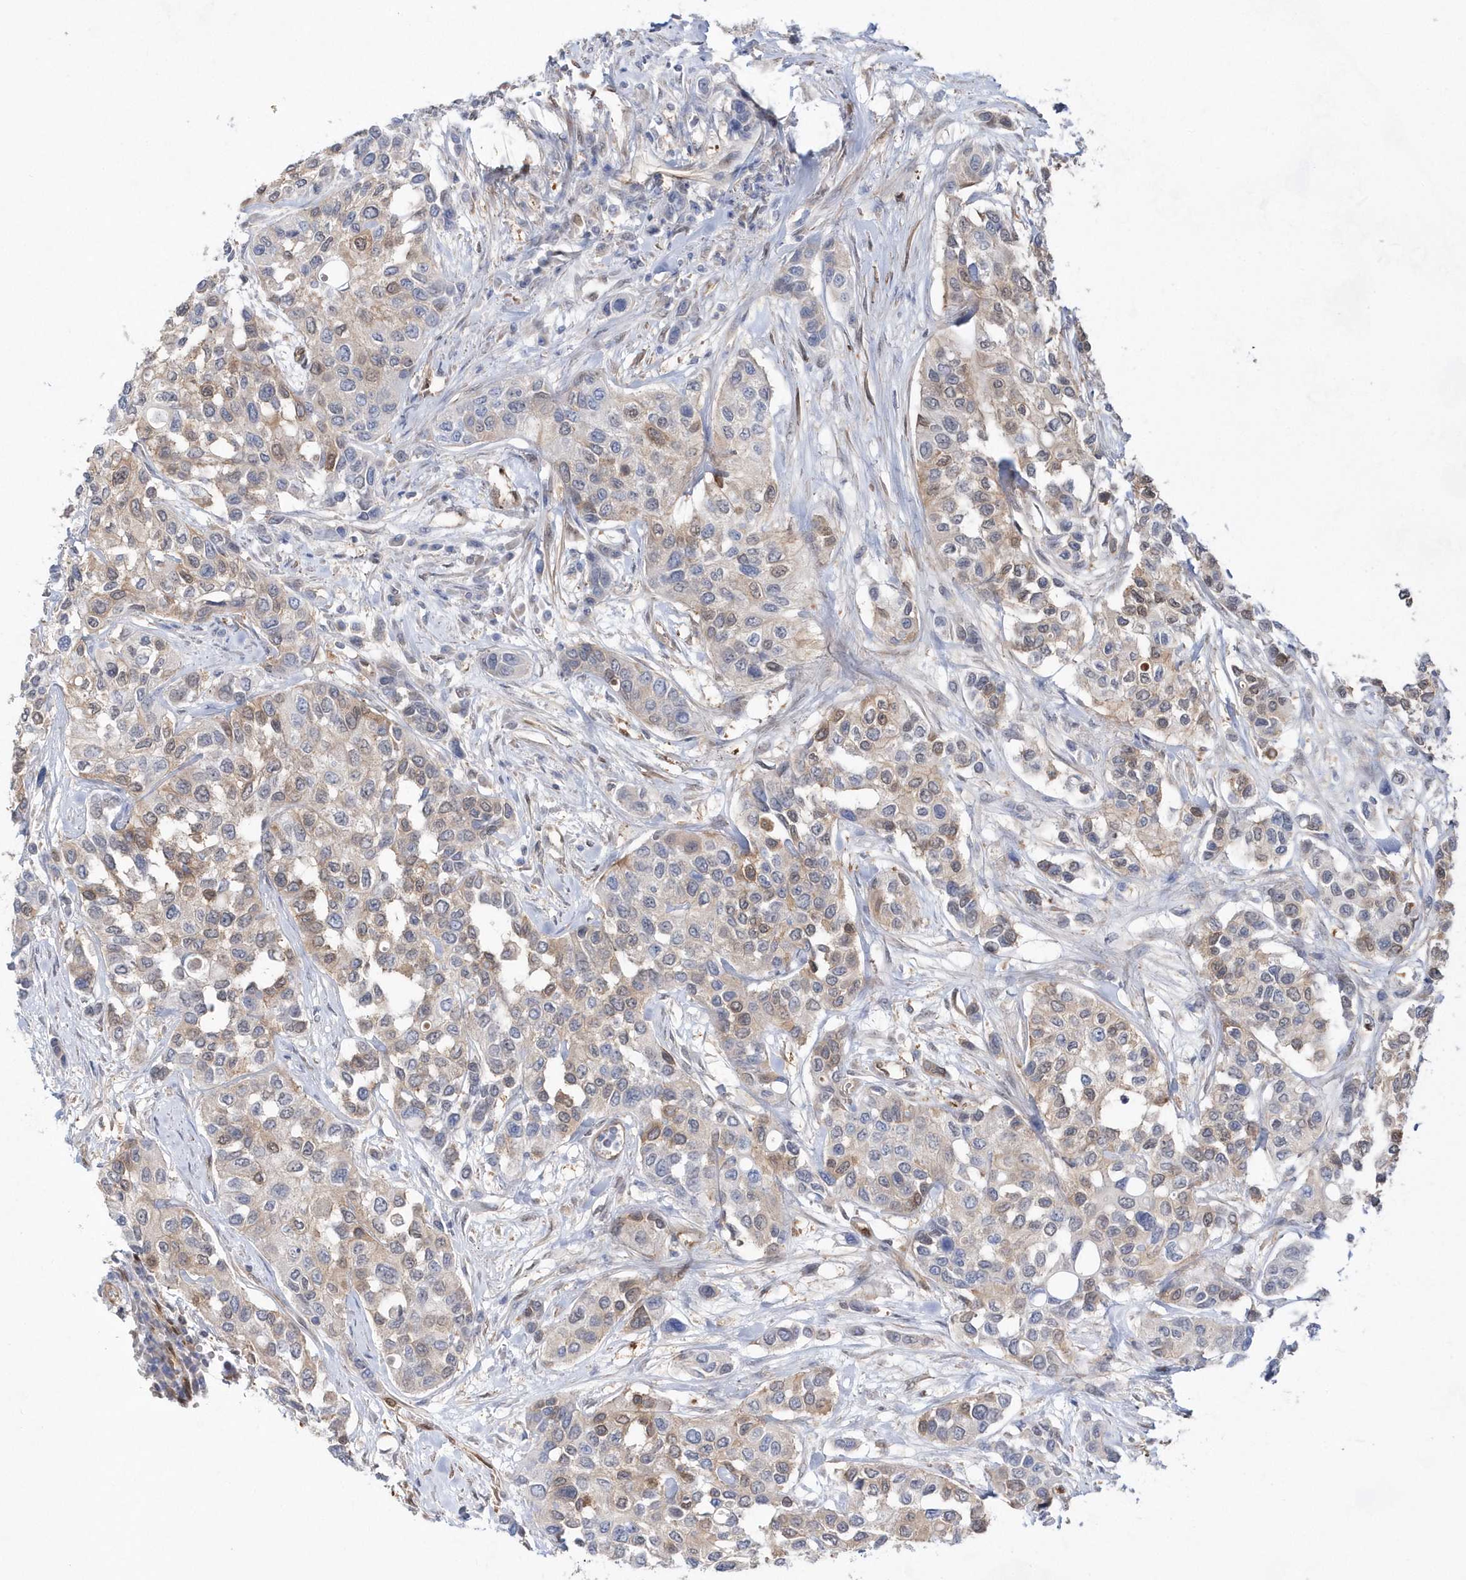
{"staining": {"intensity": "moderate", "quantity": "<25%", "location": "cytoplasmic/membranous,nuclear"}, "tissue": "urothelial cancer", "cell_type": "Tumor cells", "image_type": "cancer", "snomed": [{"axis": "morphology", "description": "Normal tissue, NOS"}, {"axis": "morphology", "description": "Urothelial carcinoma, High grade"}, {"axis": "topography", "description": "Vascular tissue"}, {"axis": "topography", "description": "Urinary bladder"}], "caption": "Immunohistochemical staining of urothelial carcinoma (high-grade) exhibits low levels of moderate cytoplasmic/membranous and nuclear protein expression in about <25% of tumor cells.", "gene": "BDH2", "patient": {"sex": "female", "age": 56}}